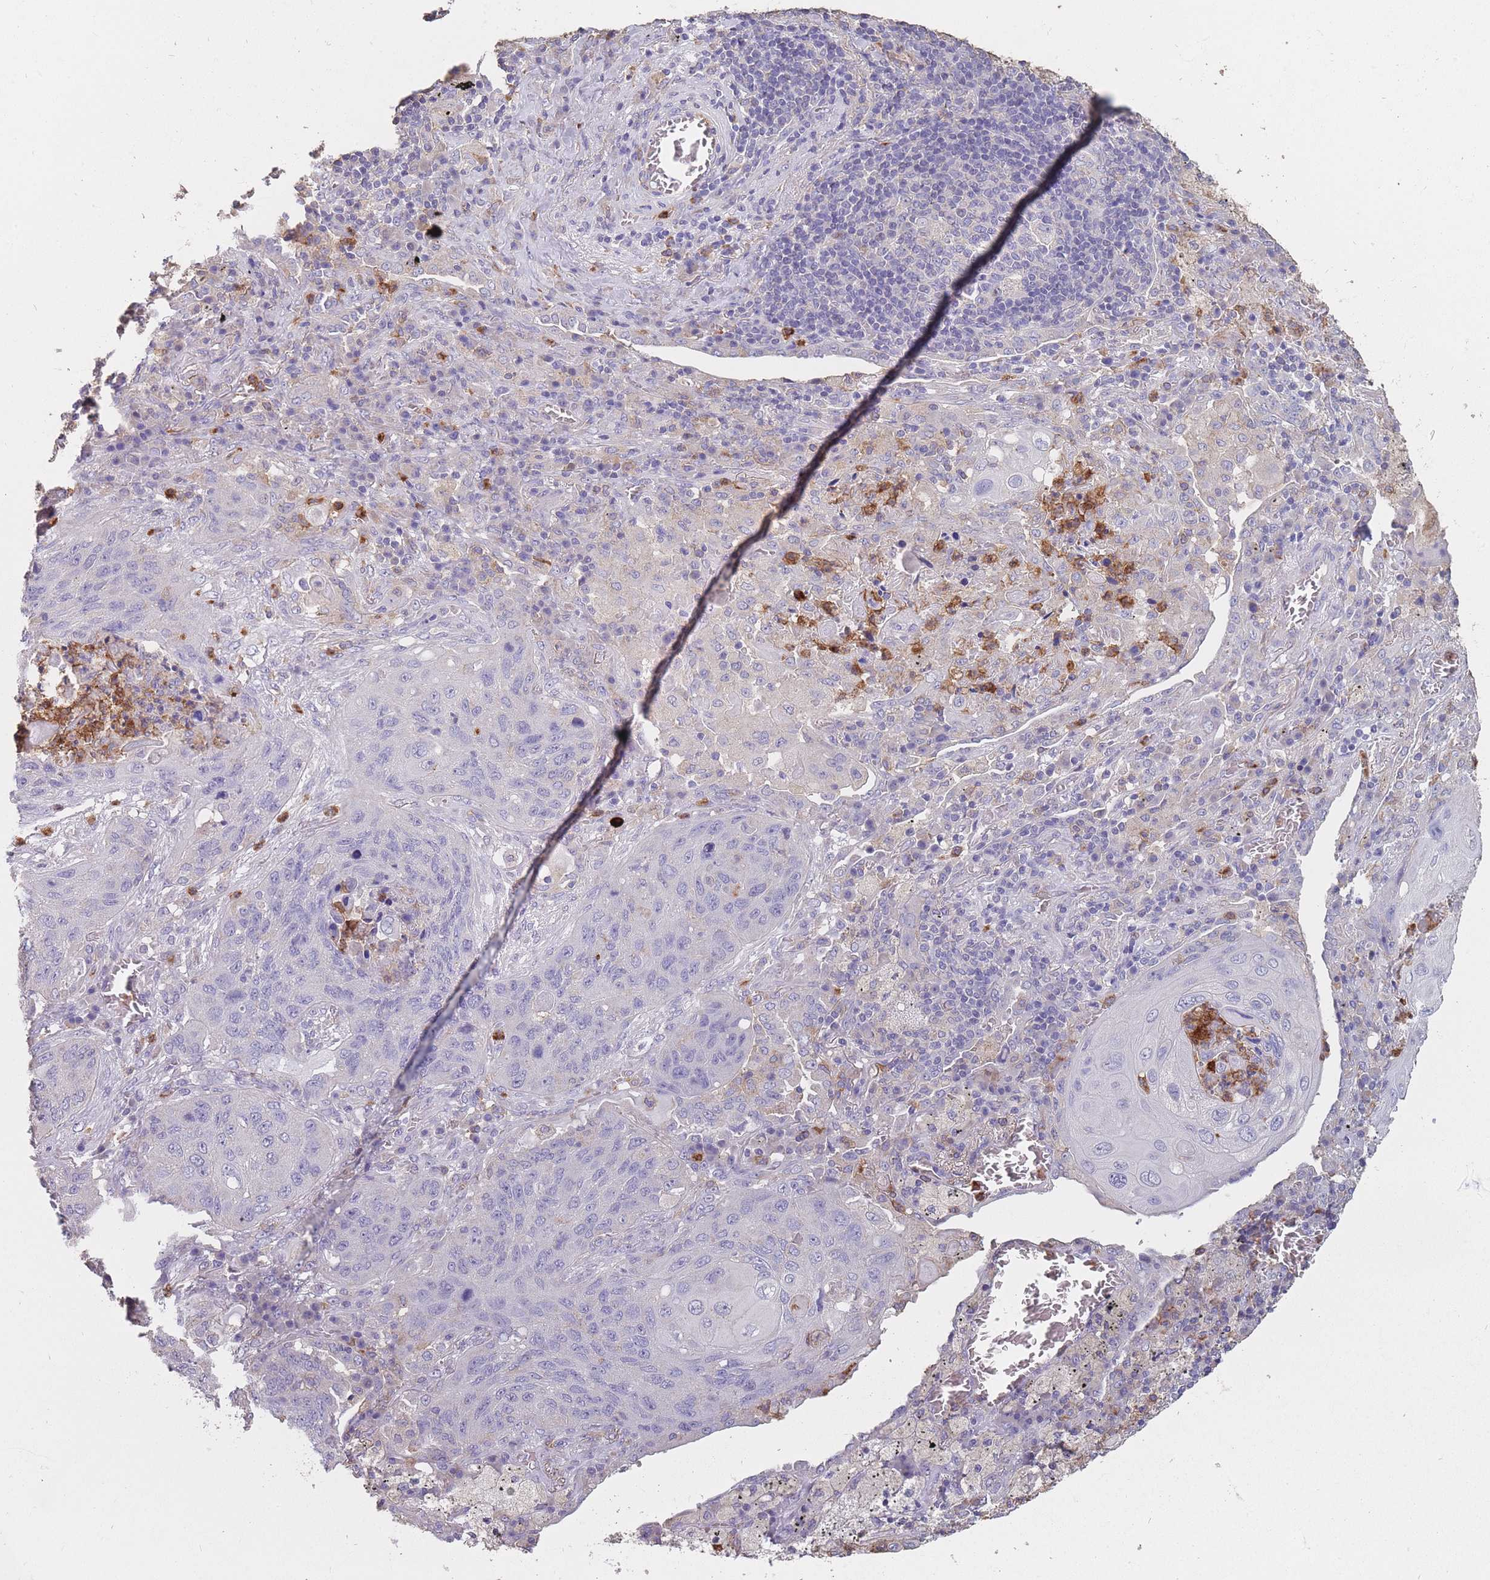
{"staining": {"intensity": "negative", "quantity": "none", "location": "none"}, "tissue": "lung cancer", "cell_type": "Tumor cells", "image_type": "cancer", "snomed": [{"axis": "morphology", "description": "Squamous cell carcinoma, NOS"}, {"axis": "topography", "description": "Lung"}], "caption": "Tumor cells are negative for brown protein staining in lung cancer.", "gene": "CLEC12A", "patient": {"sex": "female", "age": 63}}